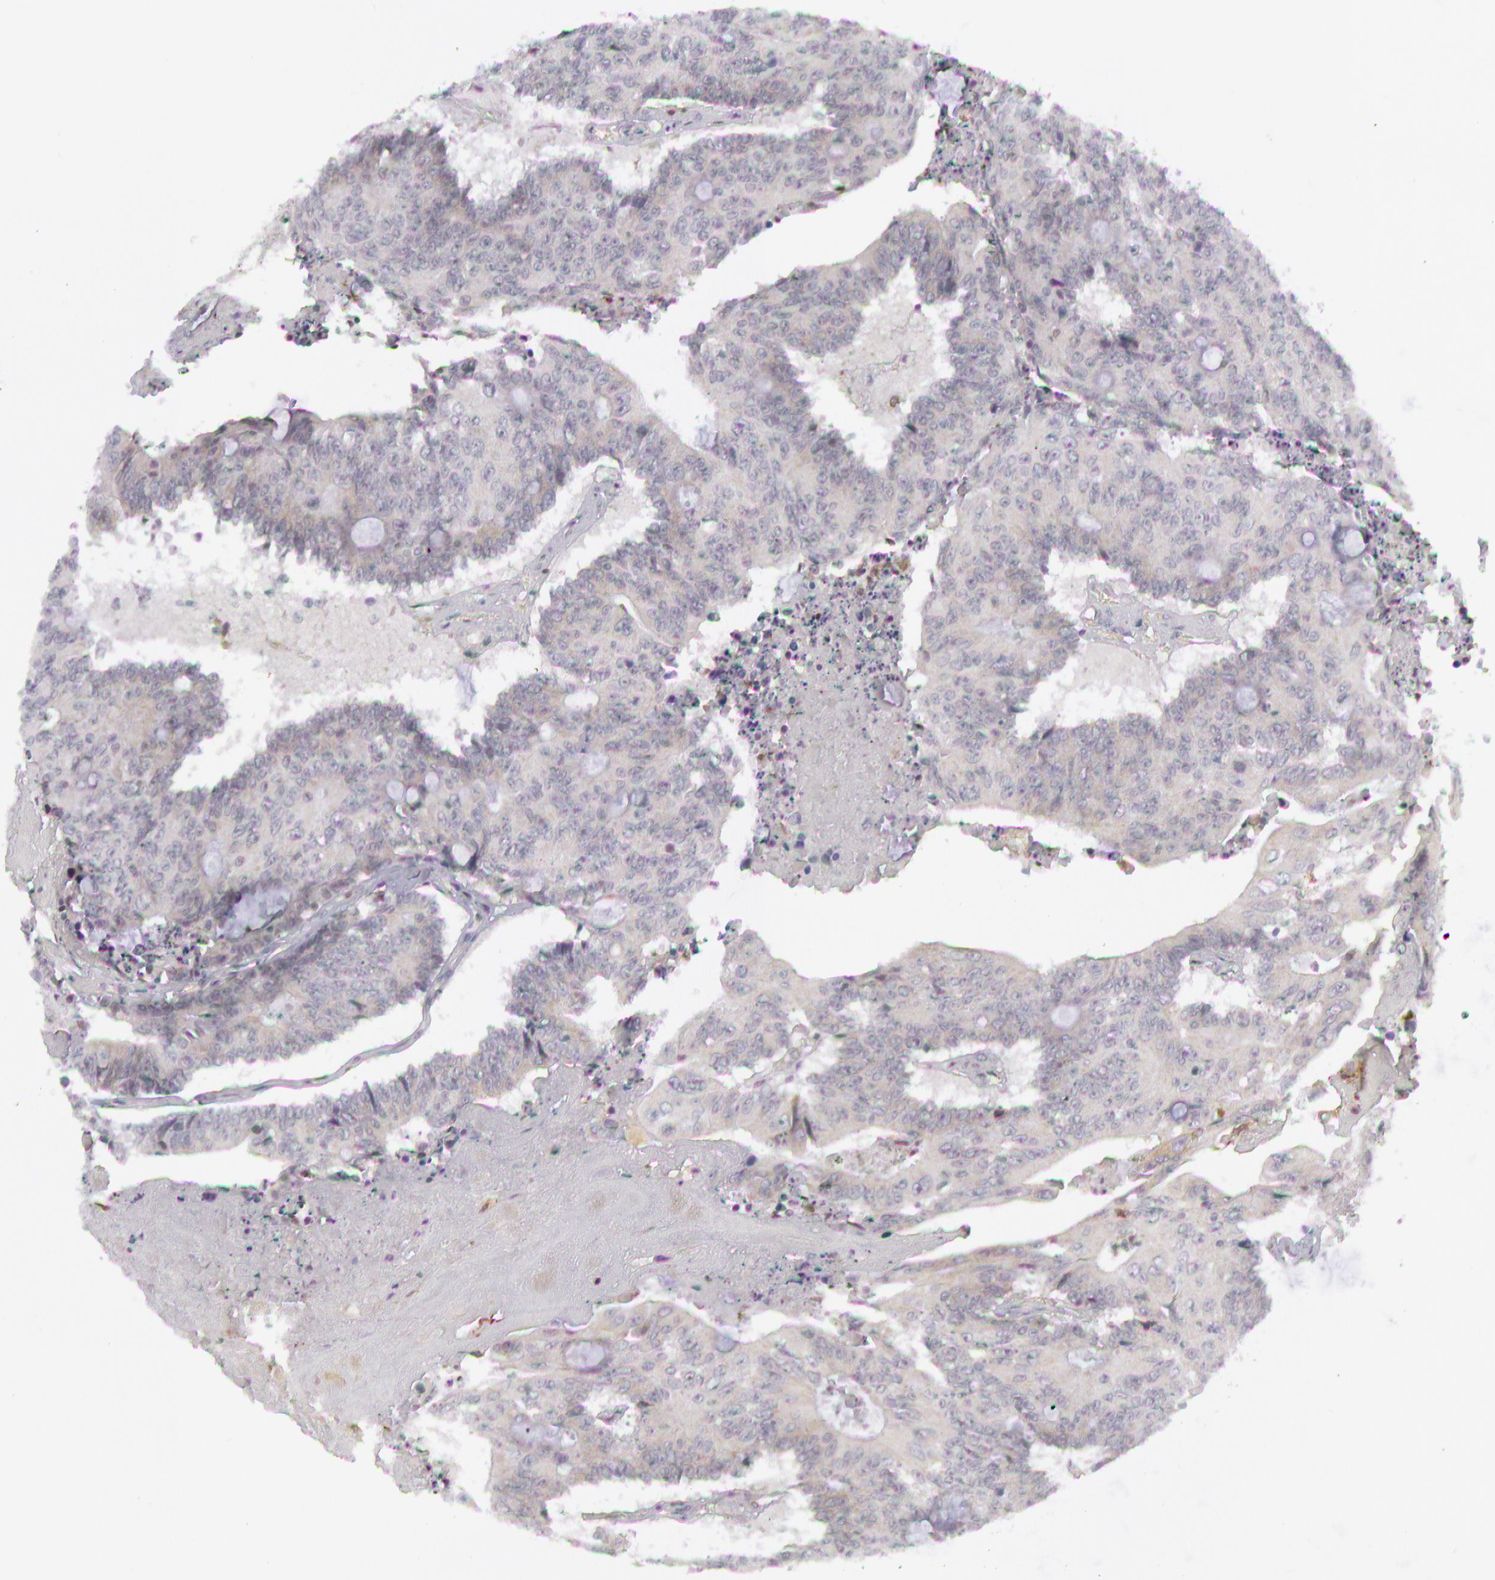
{"staining": {"intensity": "negative", "quantity": "none", "location": "none"}, "tissue": "colorectal cancer", "cell_type": "Tumor cells", "image_type": "cancer", "snomed": [{"axis": "morphology", "description": "Adenocarcinoma, NOS"}, {"axis": "topography", "description": "Colon"}], "caption": "Image shows no protein expression in tumor cells of colorectal cancer tissue. (Brightfield microscopy of DAB immunohistochemistry at high magnification).", "gene": "PTGS2", "patient": {"sex": "male", "age": 65}}